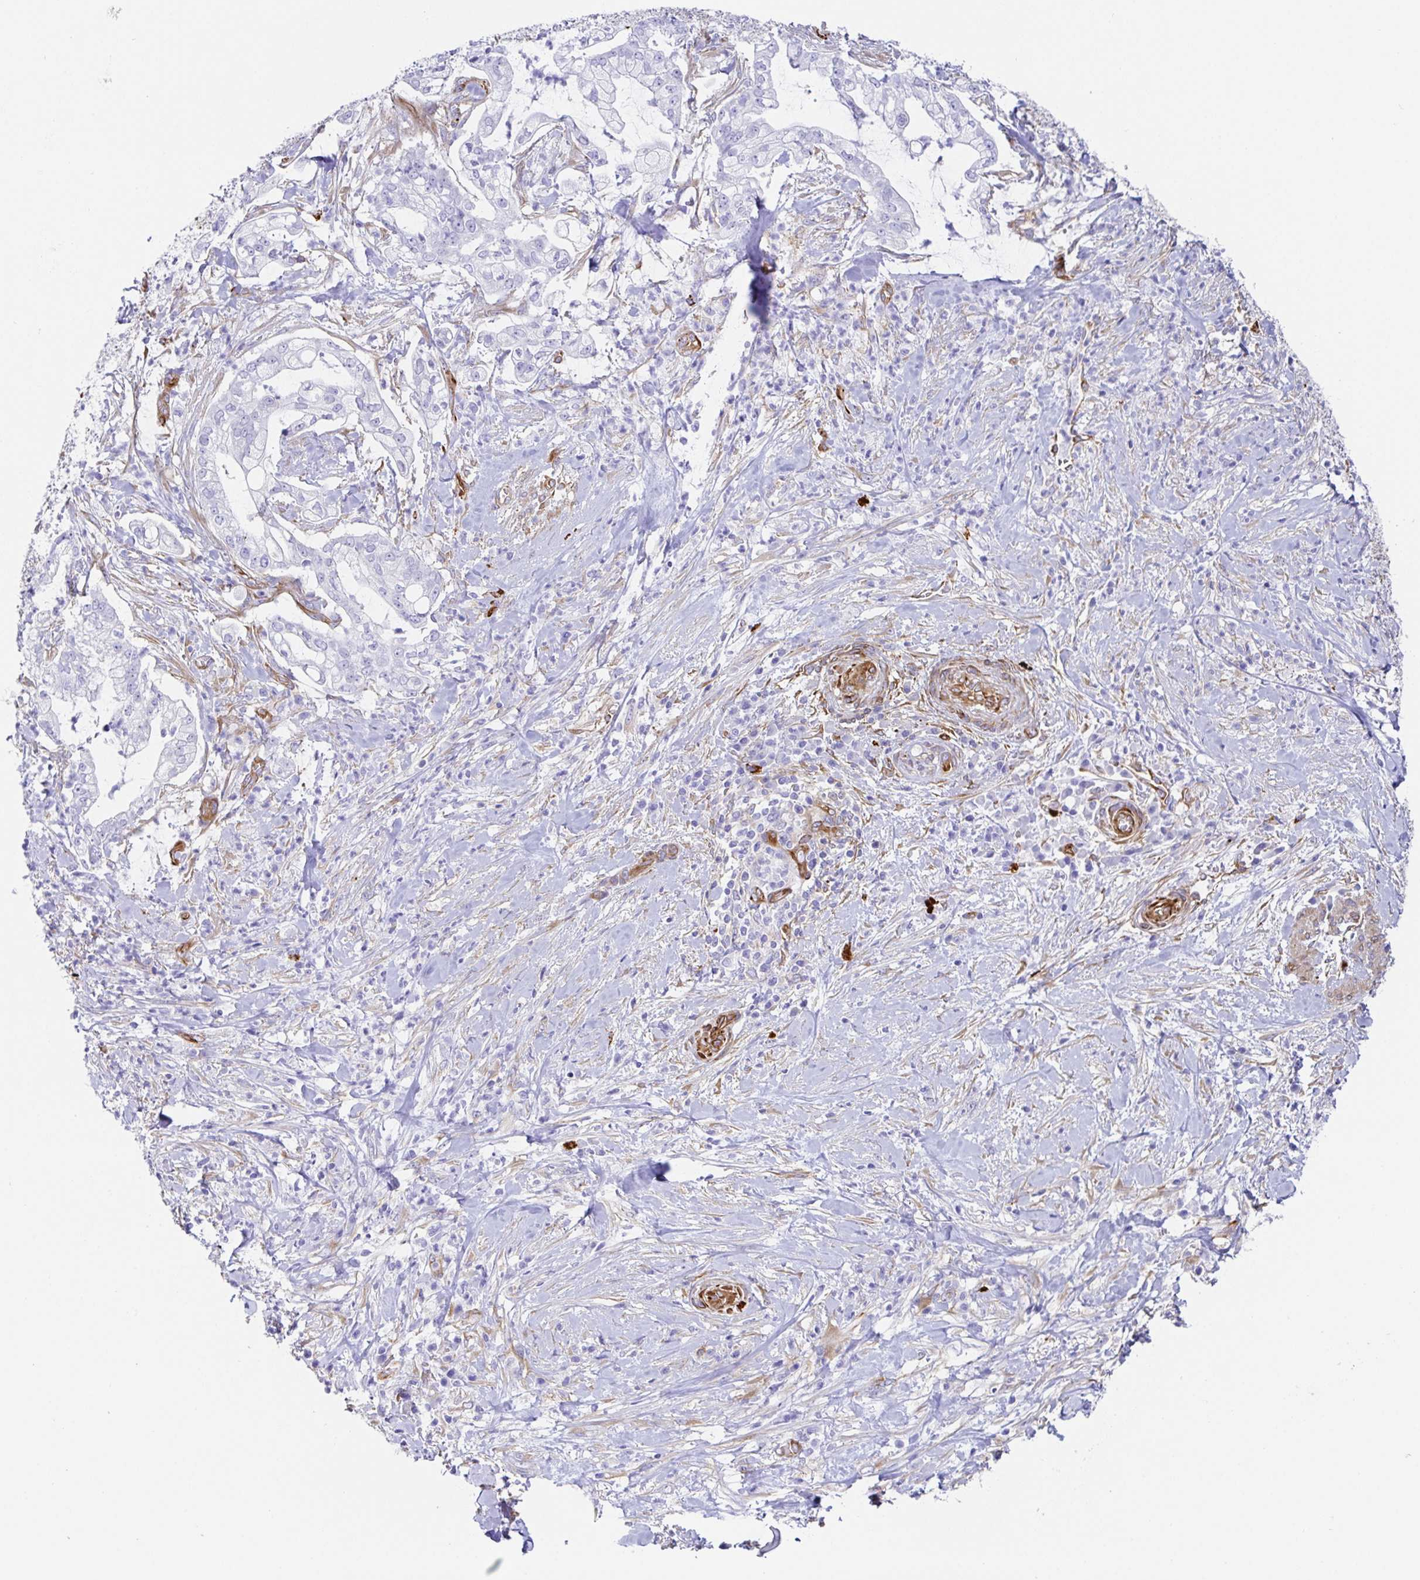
{"staining": {"intensity": "negative", "quantity": "none", "location": "none"}, "tissue": "pancreatic cancer", "cell_type": "Tumor cells", "image_type": "cancer", "snomed": [{"axis": "morphology", "description": "Adenocarcinoma, NOS"}, {"axis": "topography", "description": "Pancreas"}], "caption": "The image exhibits no staining of tumor cells in pancreatic cancer (adenocarcinoma).", "gene": "DOCK1", "patient": {"sex": "female", "age": 69}}